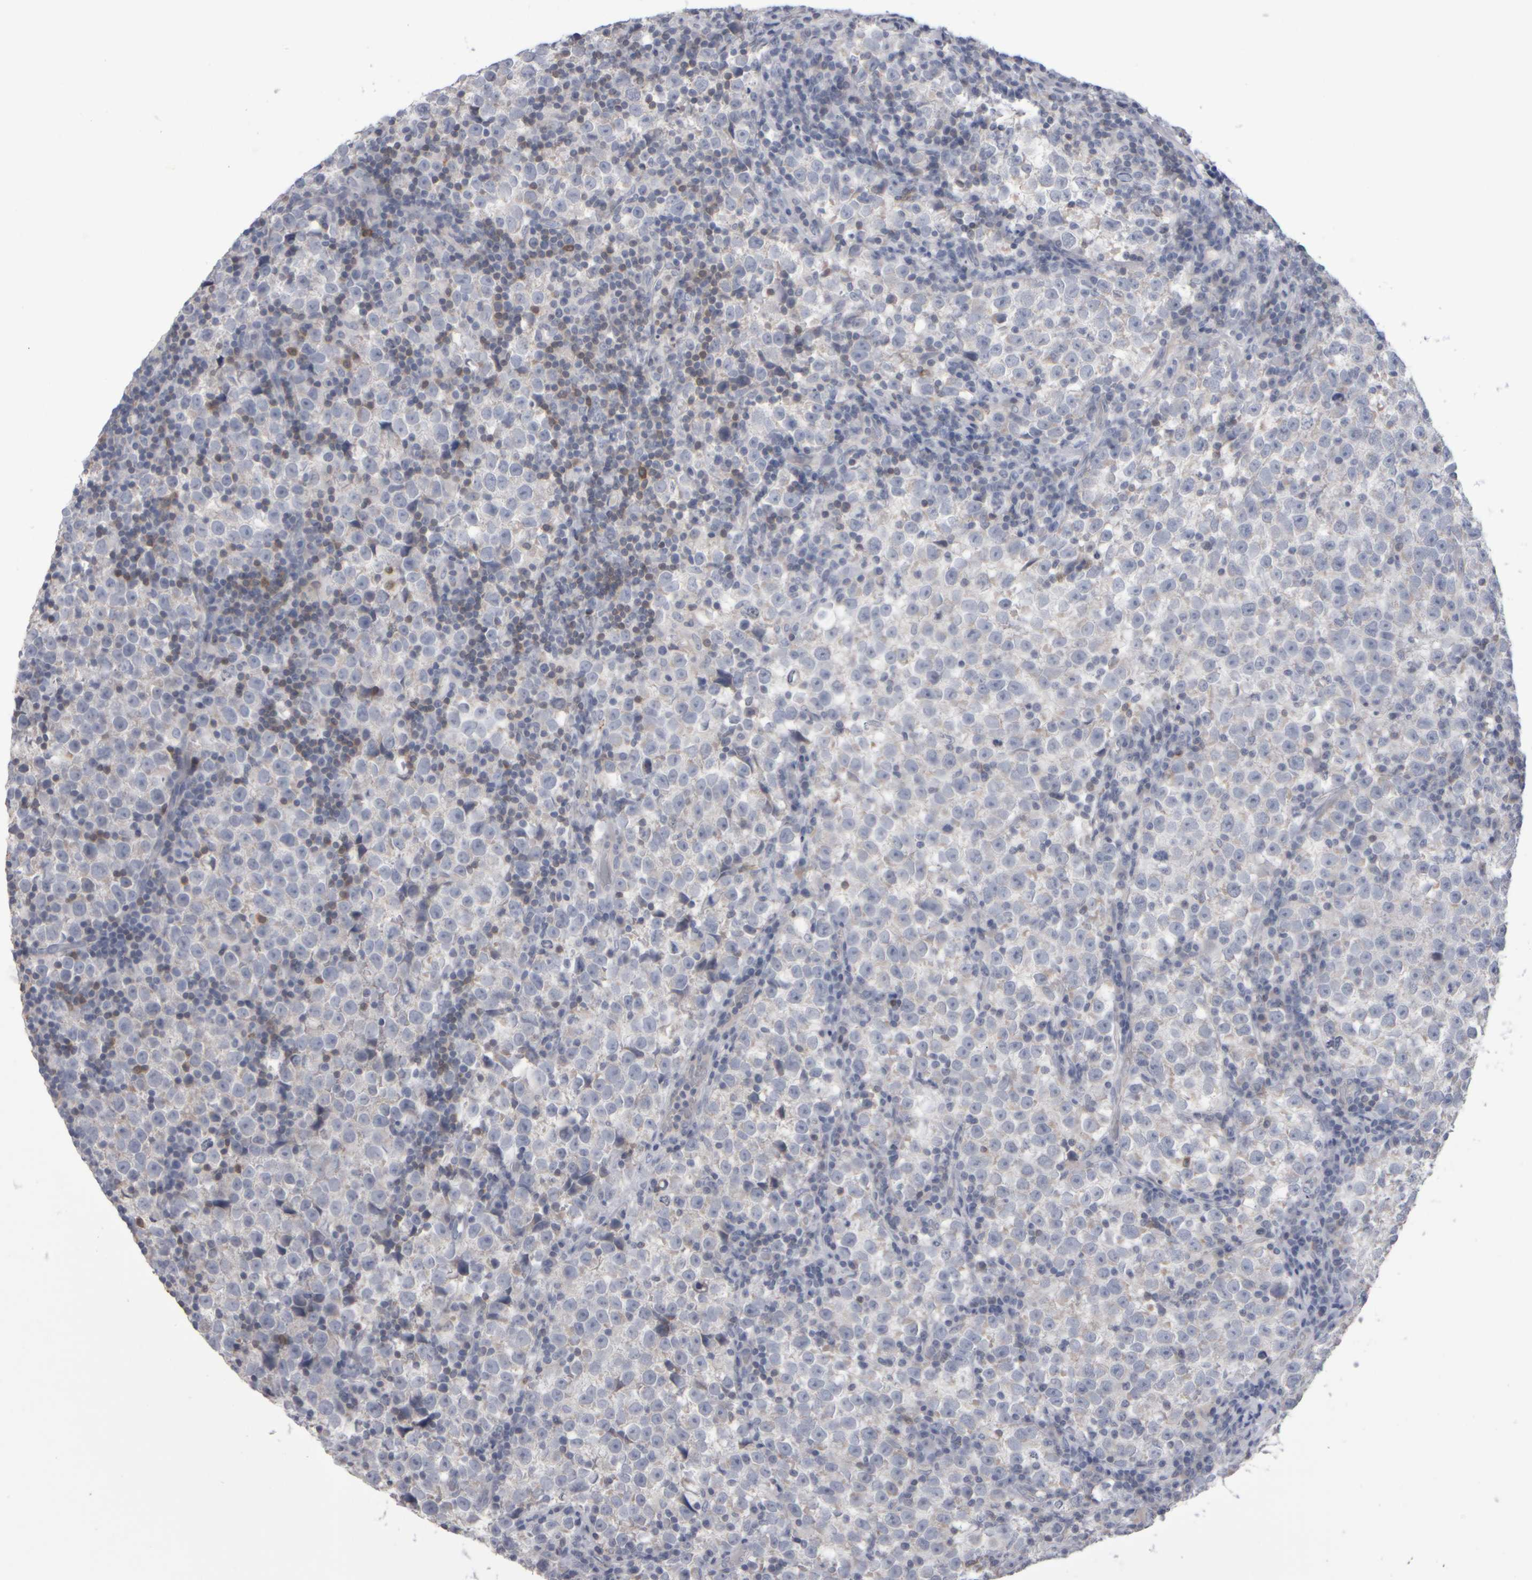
{"staining": {"intensity": "negative", "quantity": "none", "location": "none"}, "tissue": "testis cancer", "cell_type": "Tumor cells", "image_type": "cancer", "snomed": [{"axis": "morphology", "description": "Normal tissue, NOS"}, {"axis": "morphology", "description": "Seminoma, NOS"}, {"axis": "topography", "description": "Testis"}], "caption": "DAB (3,3'-diaminobenzidine) immunohistochemical staining of seminoma (testis) reveals no significant positivity in tumor cells.", "gene": "EPHX2", "patient": {"sex": "male", "age": 43}}